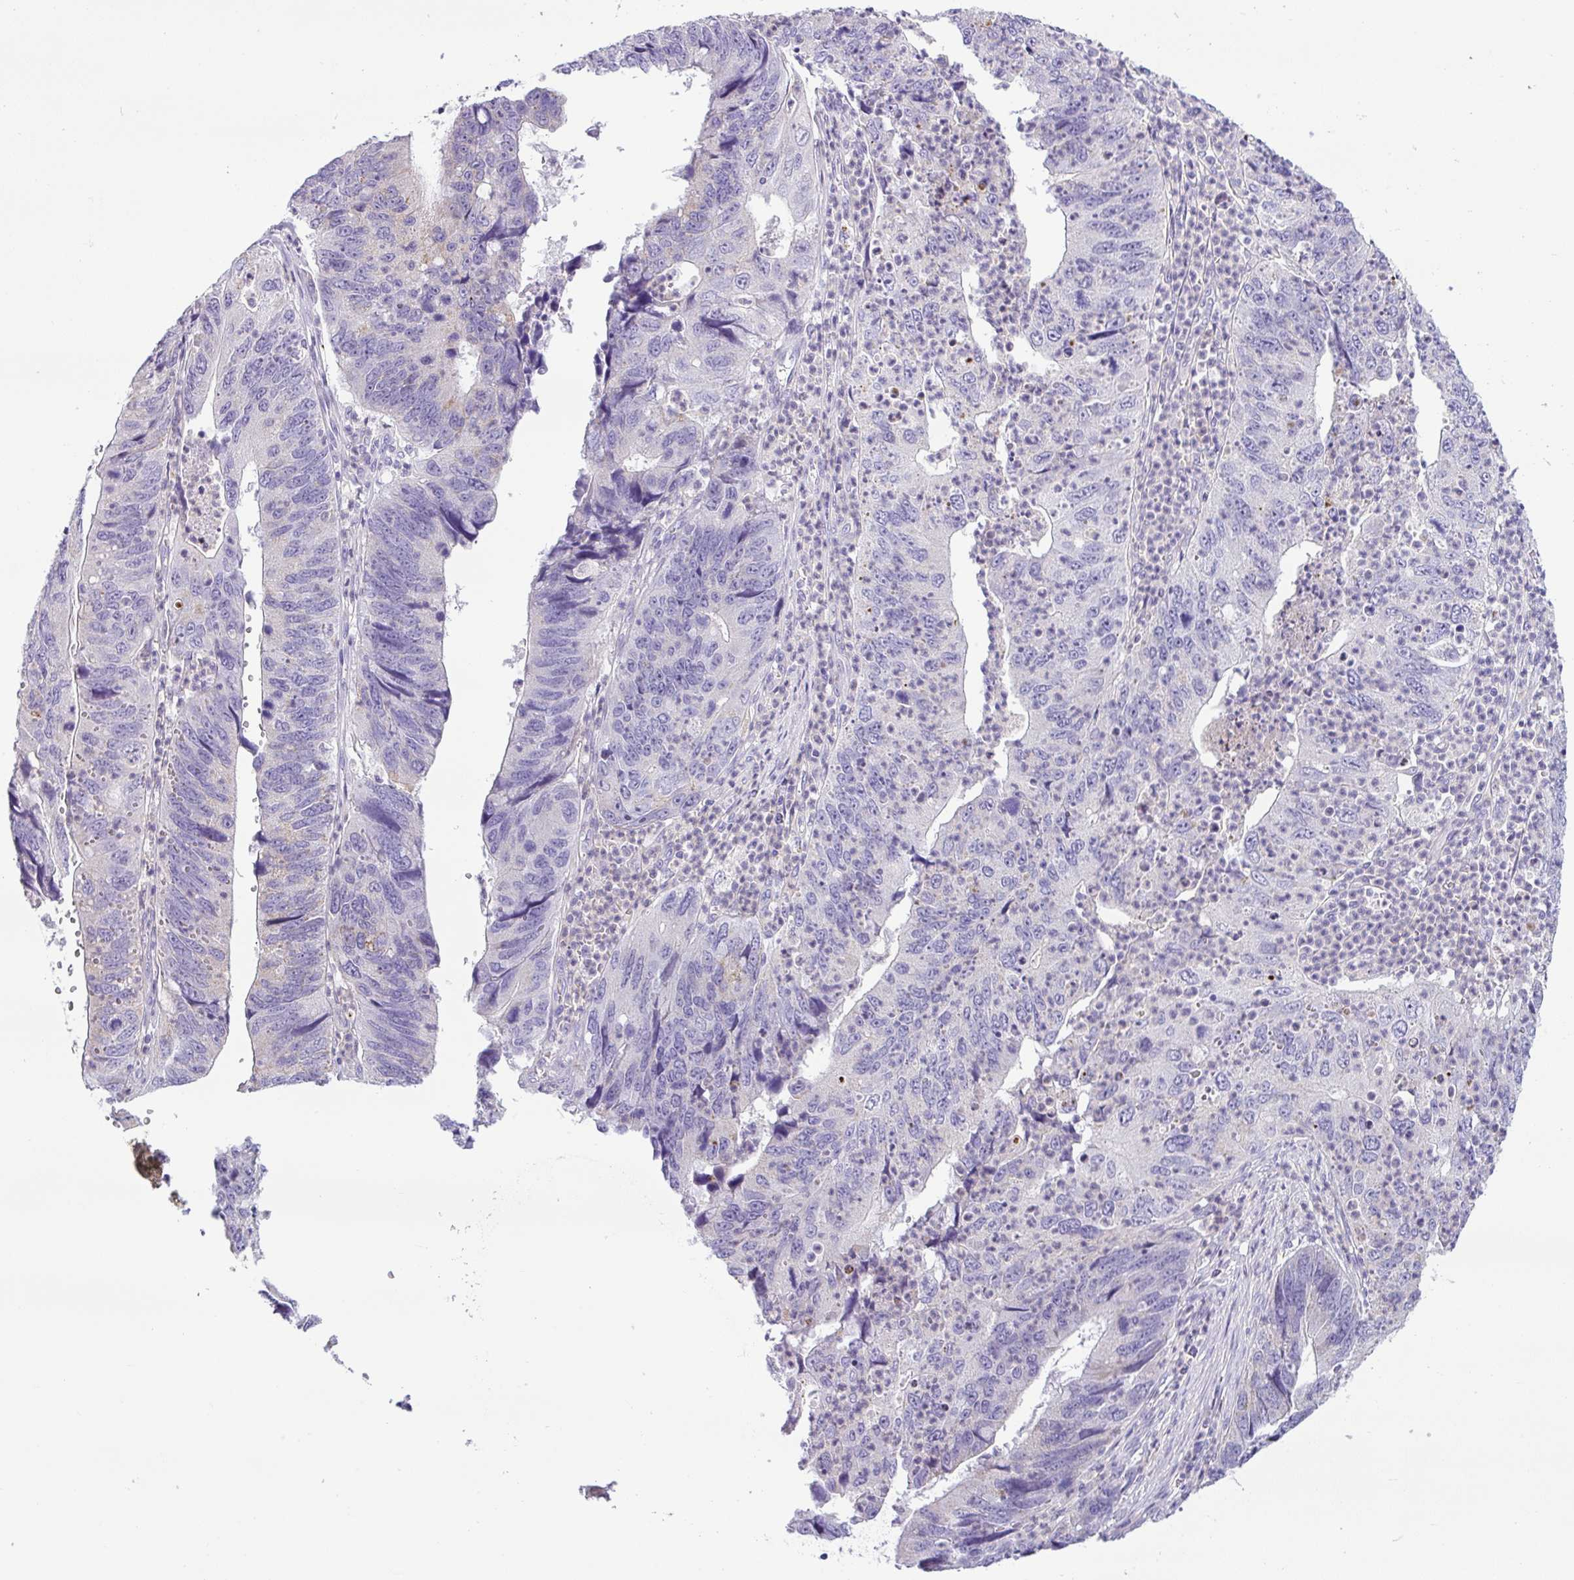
{"staining": {"intensity": "weak", "quantity": "<25%", "location": "cytoplasmic/membranous"}, "tissue": "stomach cancer", "cell_type": "Tumor cells", "image_type": "cancer", "snomed": [{"axis": "morphology", "description": "Adenocarcinoma, NOS"}, {"axis": "topography", "description": "Stomach"}], "caption": "This photomicrograph is of stomach adenocarcinoma stained with IHC to label a protein in brown with the nuclei are counter-stained blue. There is no staining in tumor cells. (DAB immunohistochemistry, high magnification).", "gene": "HMCN2", "patient": {"sex": "male", "age": 59}}